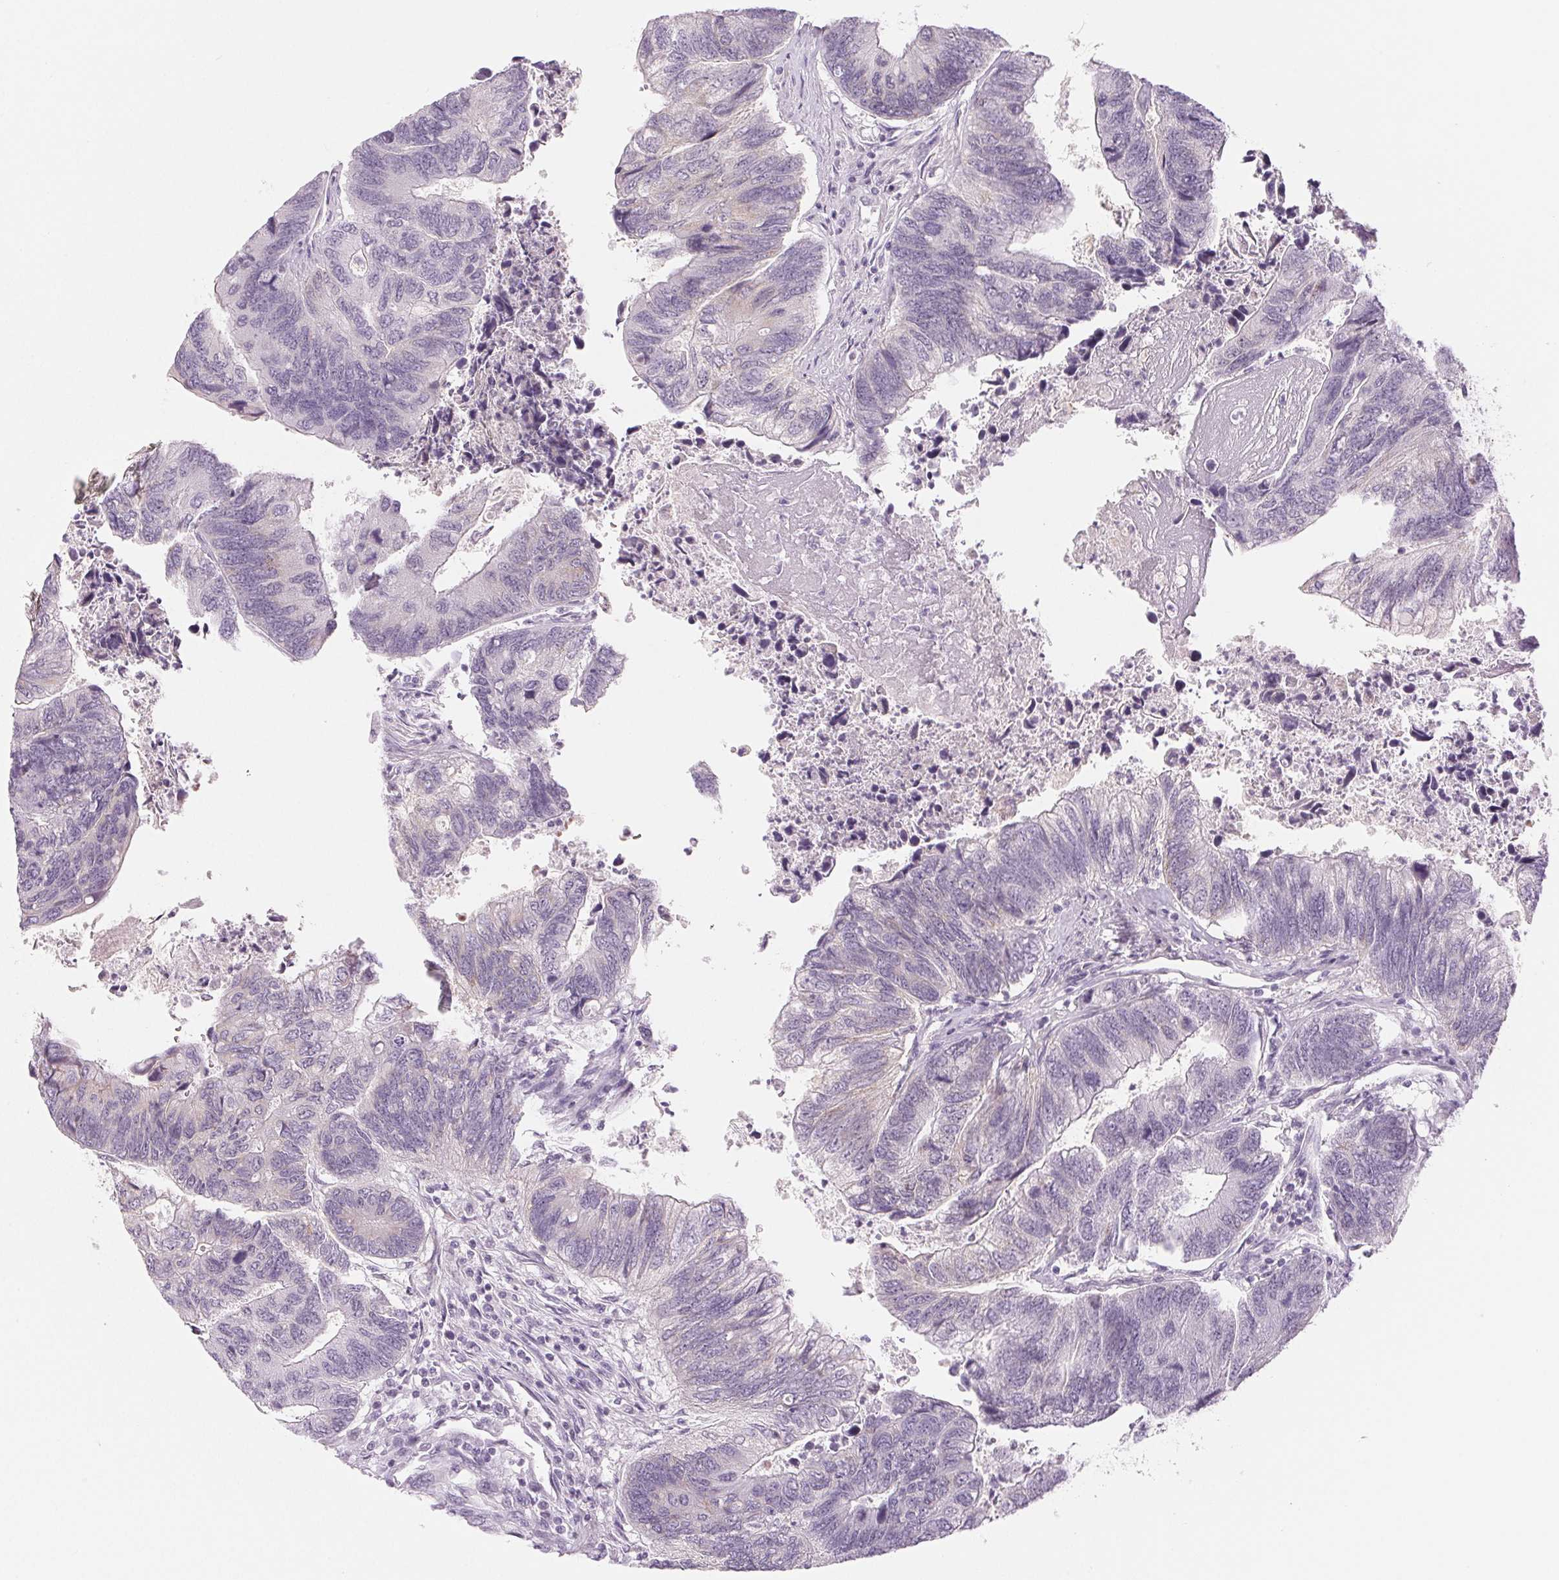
{"staining": {"intensity": "negative", "quantity": "none", "location": "none"}, "tissue": "colorectal cancer", "cell_type": "Tumor cells", "image_type": "cancer", "snomed": [{"axis": "morphology", "description": "Adenocarcinoma, NOS"}, {"axis": "topography", "description": "Colon"}], "caption": "Immunohistochemistry micrograph of neoplastic tissue: colorectal cancer (adenocarcinoma) stained with DAB (3,3'-diaminobenzidine) reveals no significant protein expression in tumor cells.", "gene": "EHHADH", "patient": {"sex": "female", "age": 67}}